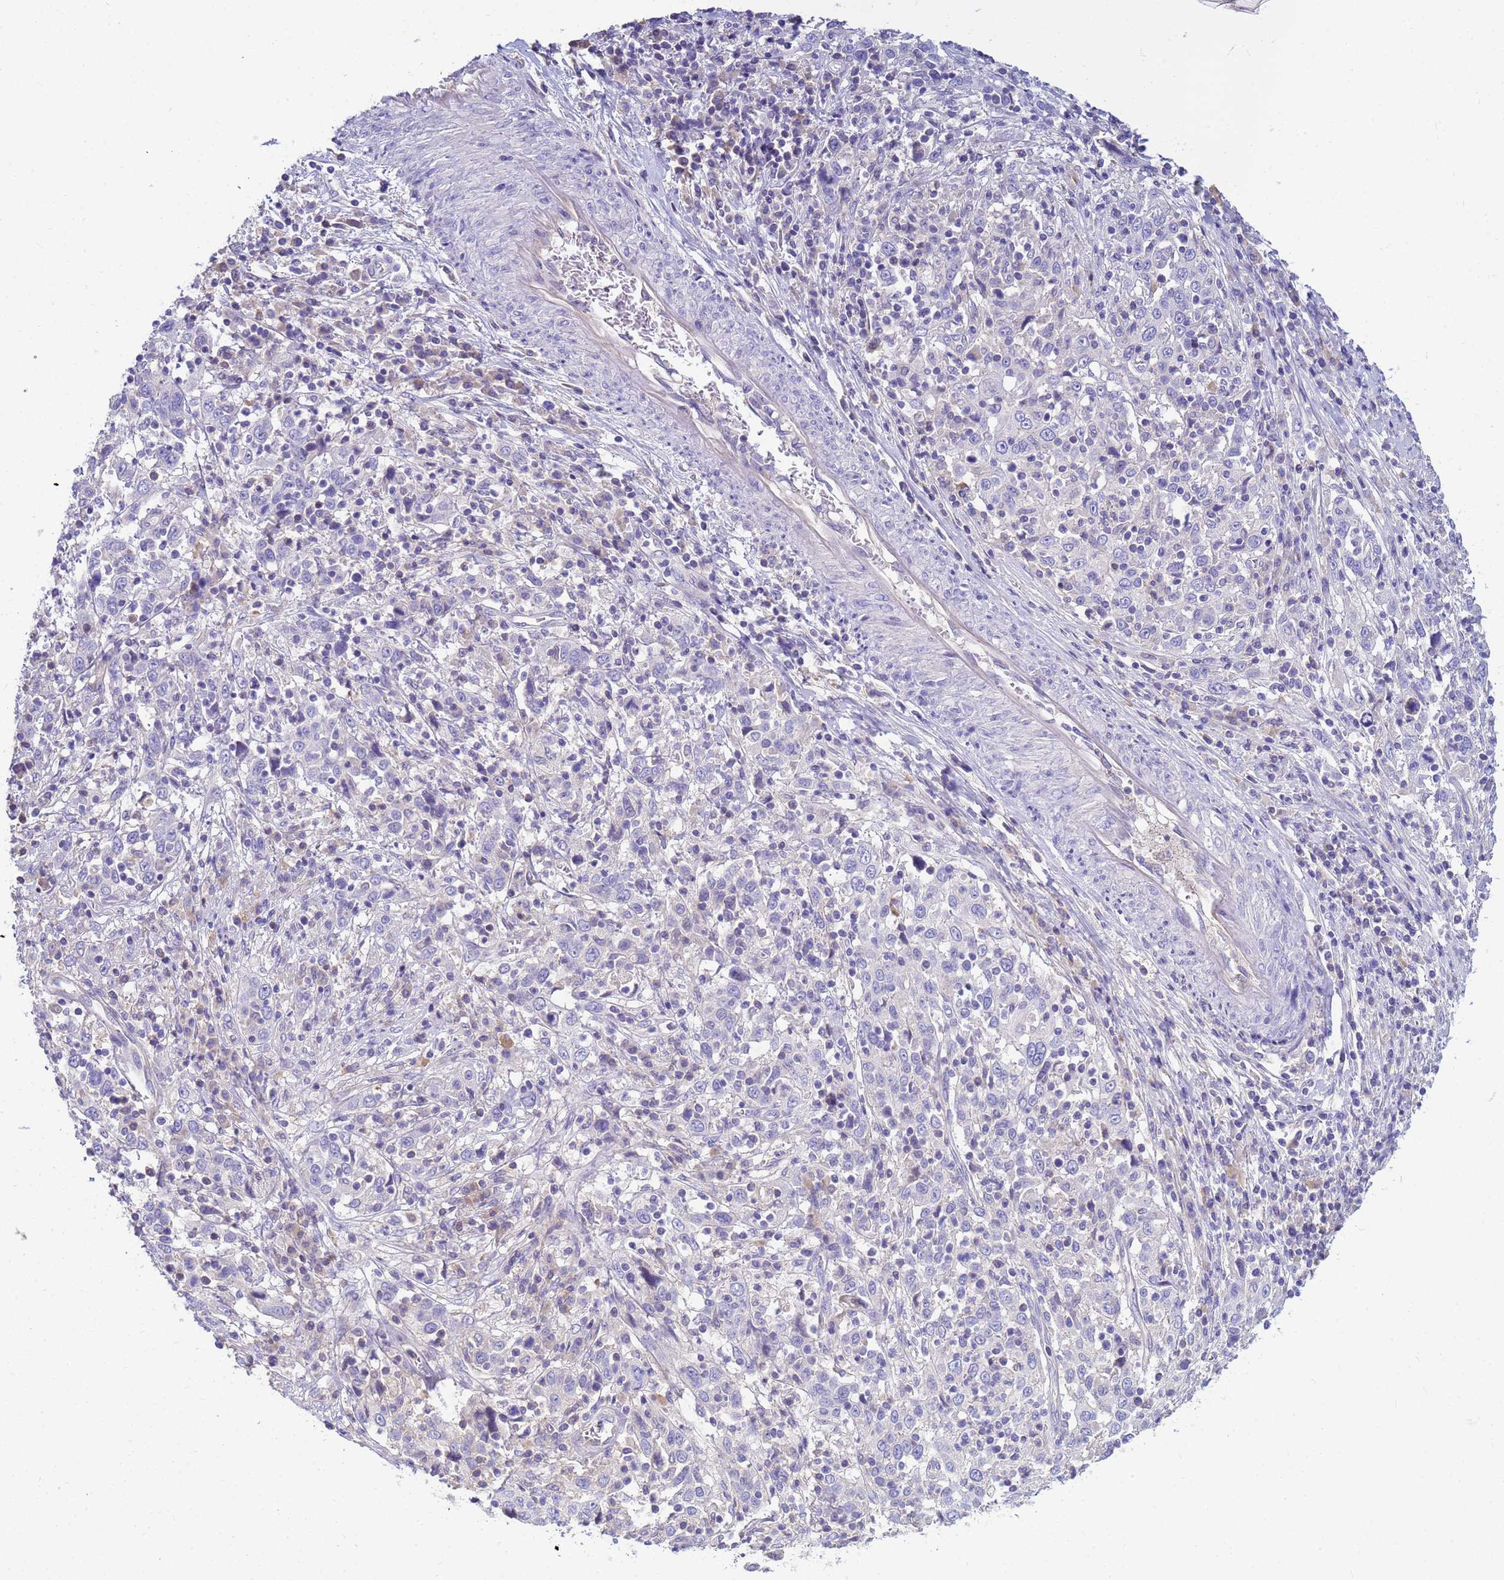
{"staining": {"intensity": "negative", "quantity": "none", "location": "none"}, "tissue": "cervical cancer", "cell_type": "Tumor cells", "image_type": "cancer", "snomed": [{"axis": "morphology", "description": "Squamous cell carcinoma, NOS"}, {"axis": "topography", "description": "Cervix"}], "caption": "A high-resolution micrograph shows immunohistochemistry (IHC) staining of cervical cancer, which reveals no significant positivity in tumor cells. Nuclei are stained in blue.", "gene": "DPRX", "patient": {"sex": "female", "age": 46}}